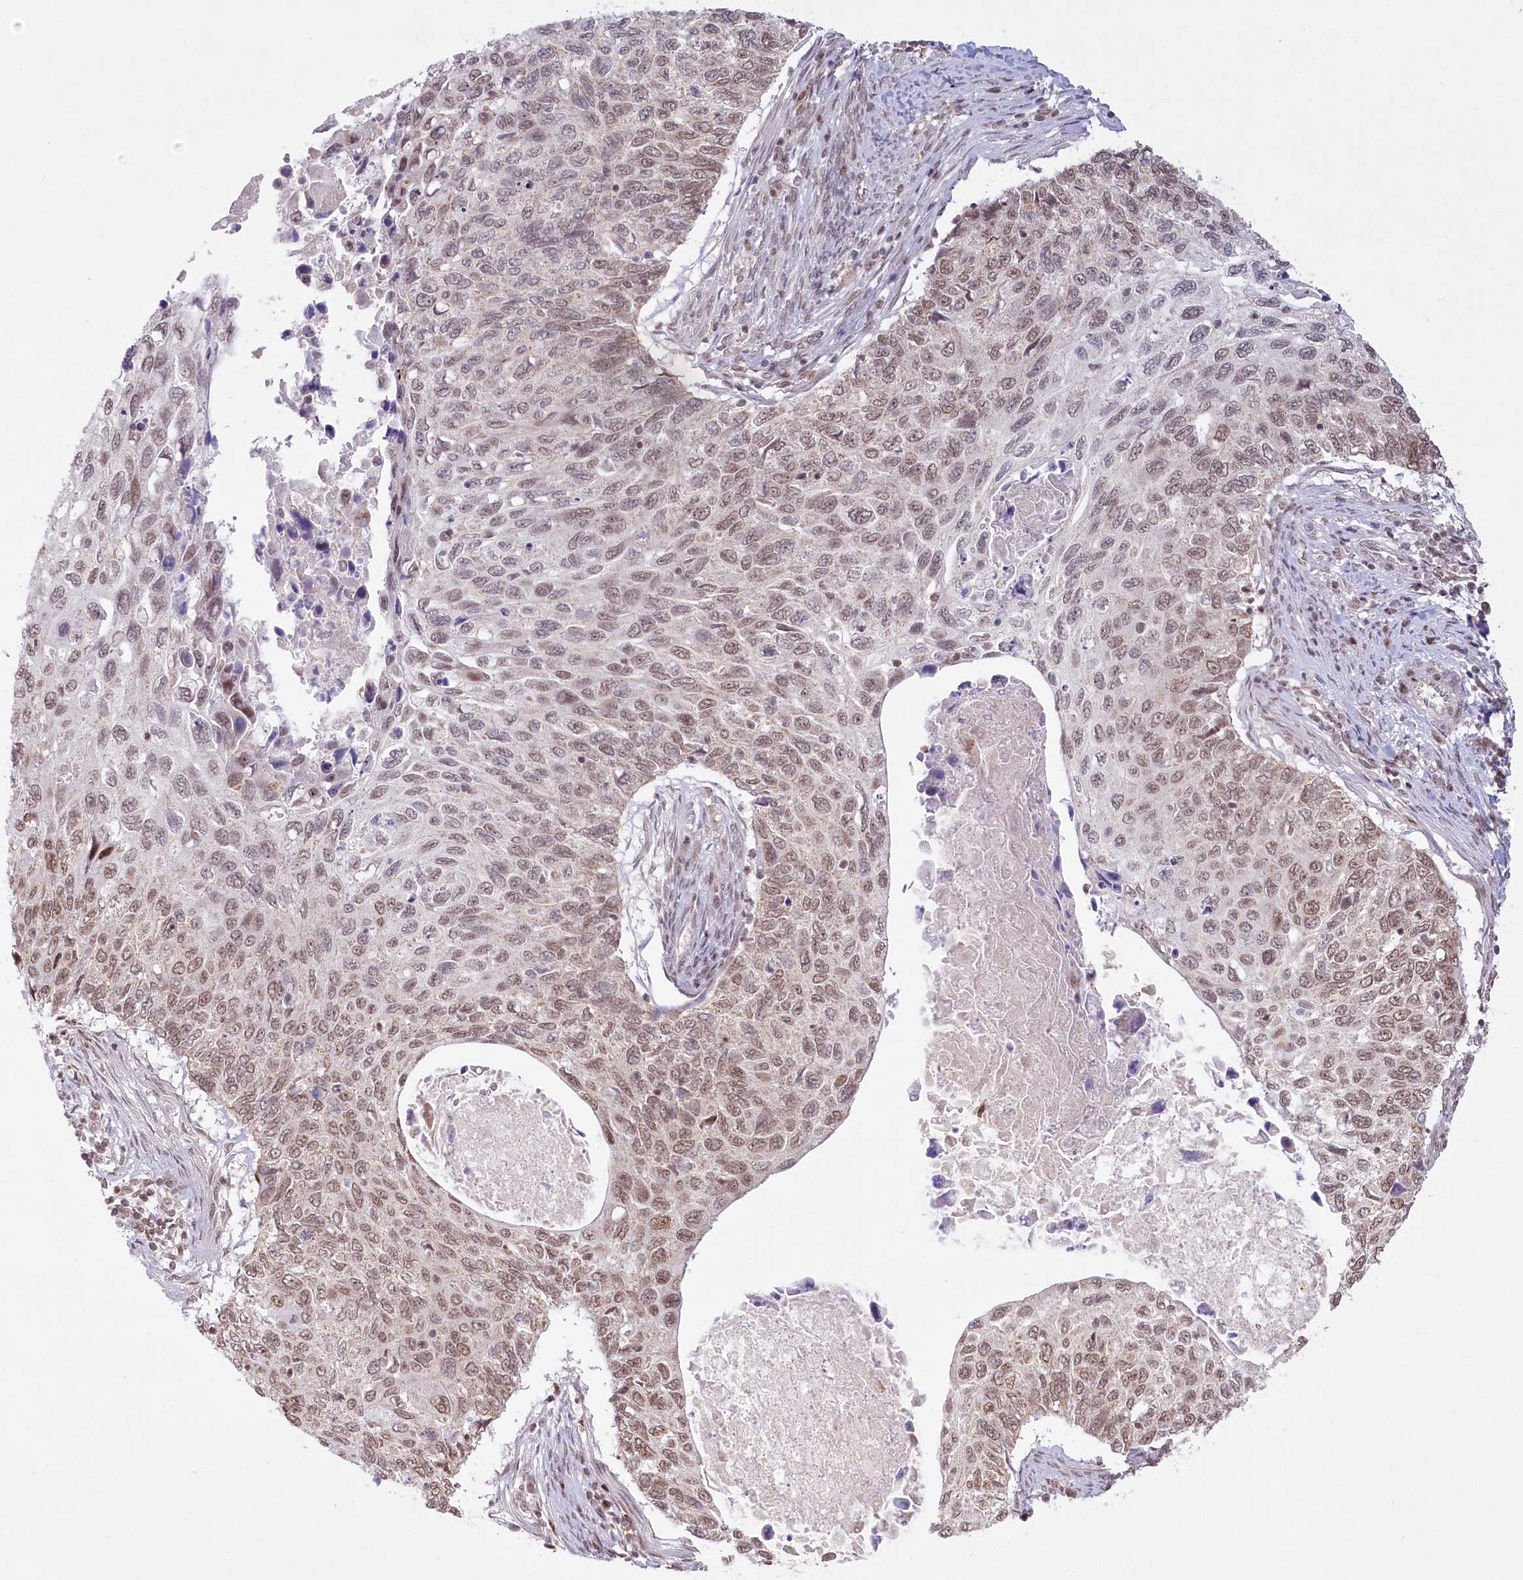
{"staining": {"intensity": "moderate", "quantity": ">75%", "location": "nuclear"}, "tissue": "cervical cancer", "cell_type": "Tumor cells", "image_type": "cancer", "snomed": [{"axis": "morphology", "description": "Squamous cell carcinoma, NOS"}, {"axis": "topography", "description": "Cervix"}], "caption": "This histopathology image displays IHC staining of cervical squamous cell carcinoma, with medium moderate nuclear positivity in approximately >75% of tumor cells.", "gene": "PYURF", "patient": {"sex": "female", "age": 70}}